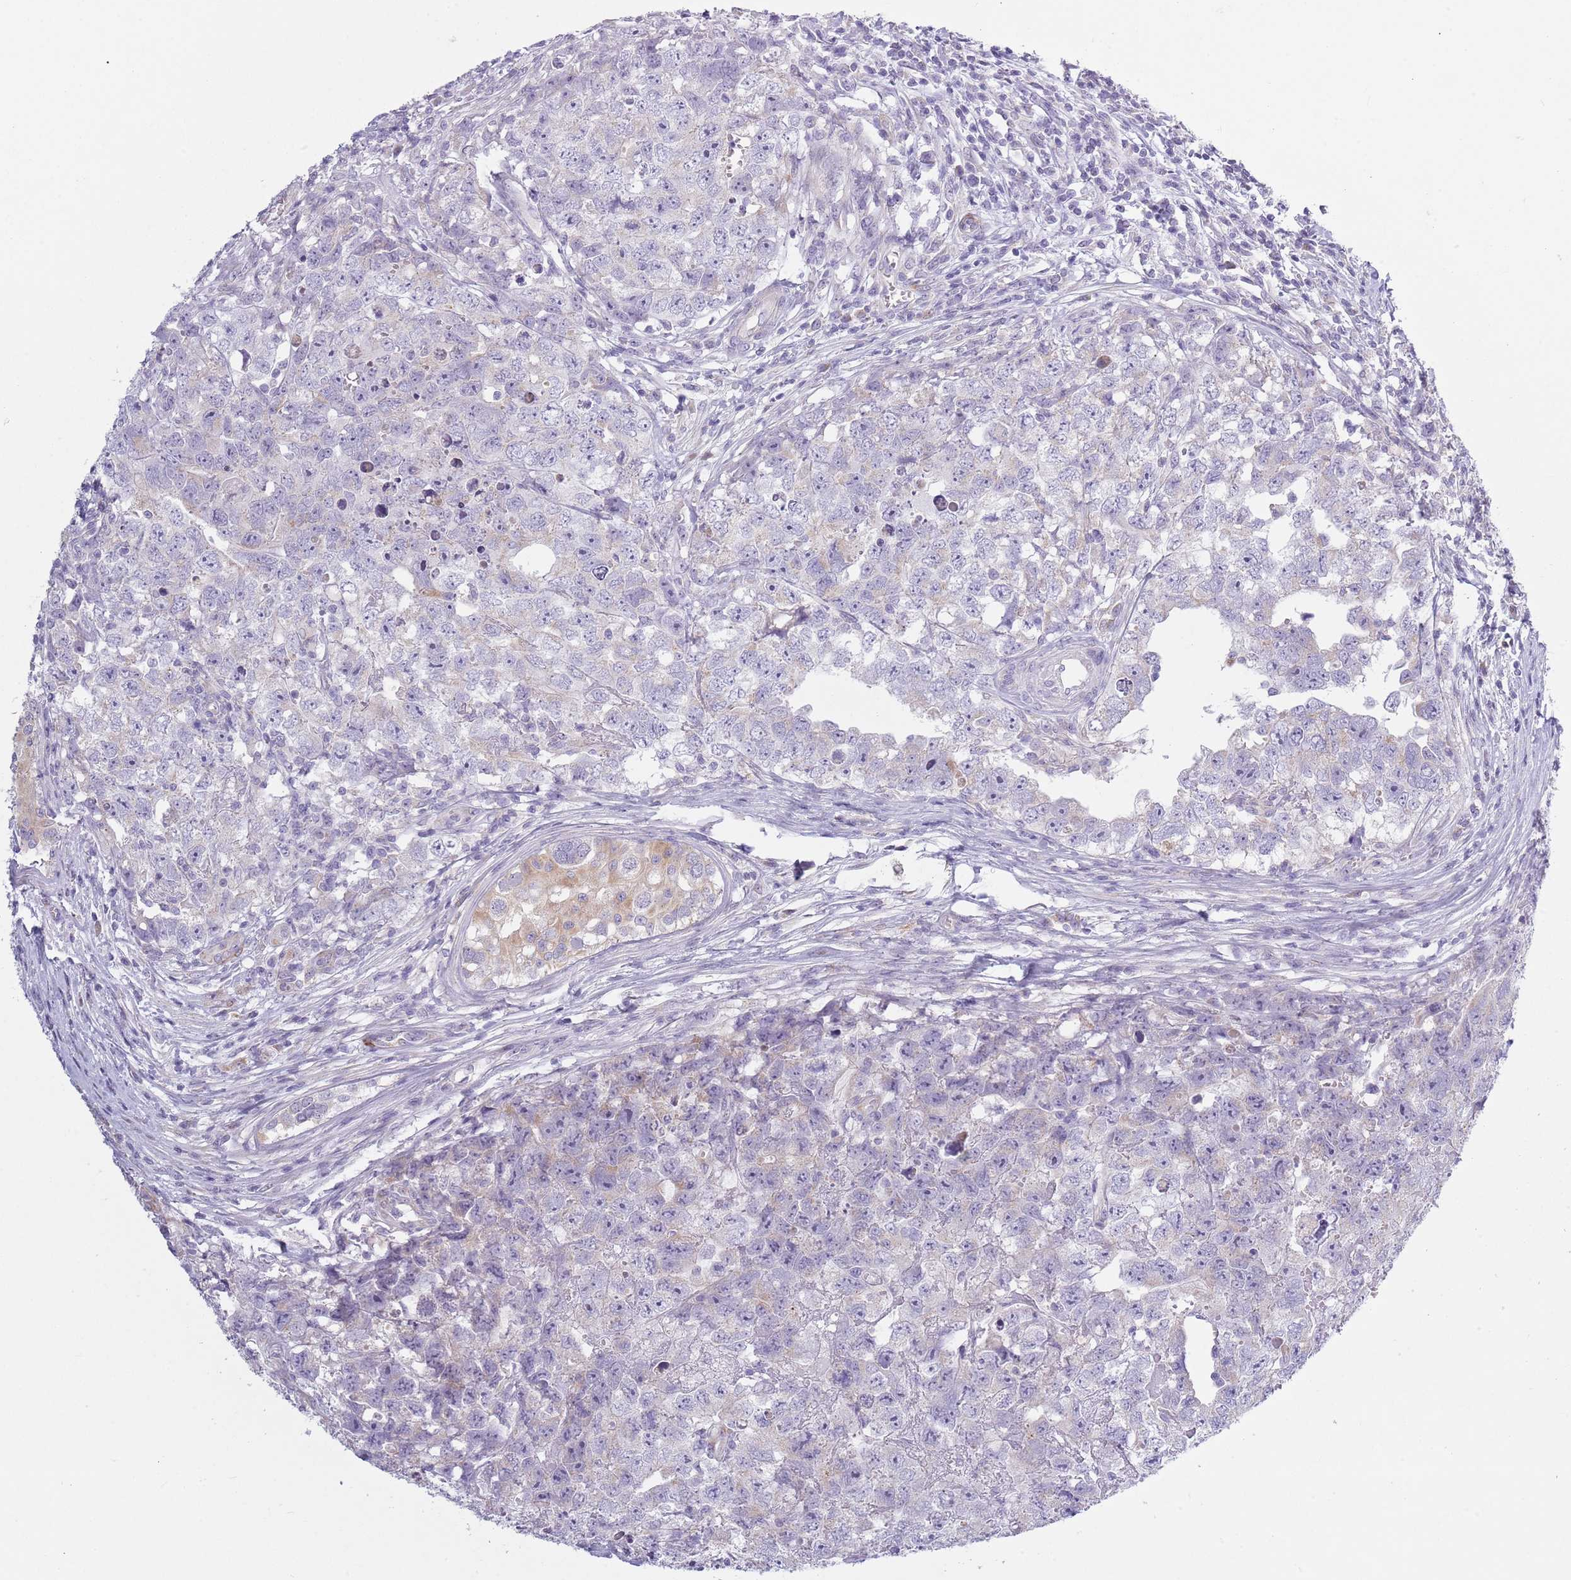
{"staining": {"intensity": "negative", "quantity": "none", "location": "none"}, "tissue": "testis cancer", "cell_type": "Tumor cells", "image_type": "cancer", "snomed": [{"axis": "morphology", "description": "Carcinoma, Embryonal, NOS"}, {"axis": "topography", "description": "Testis"}], "caption": "This is an immunohistochemistry micrograph of testis cancer. There is no positivity in tumor cells.", "gene": "COQ5", "patient": {"sex": "male", "age": 22}}